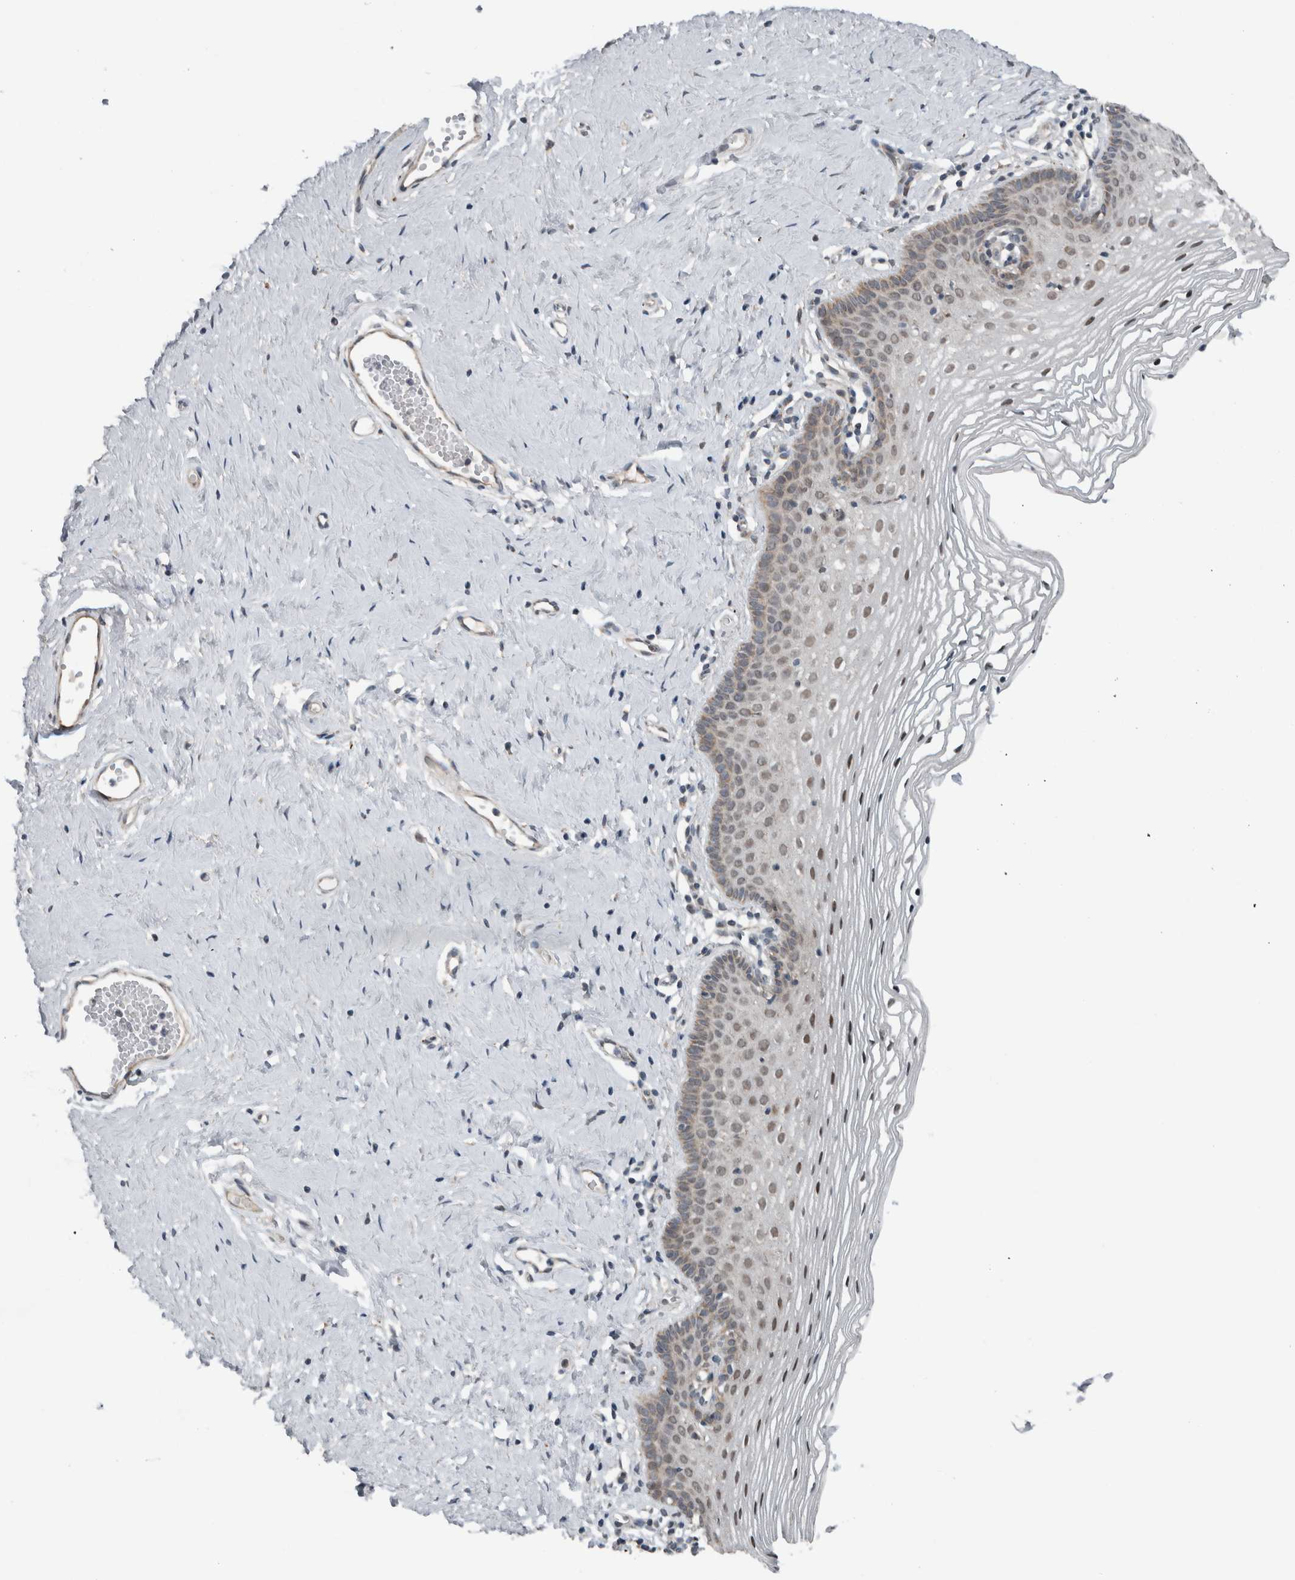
{"staining": {"intensity": "weak", "quantity": "<25%", "location": "cytoplasmic/membranous"}, "tissue": "vagina", "cell_type": "Squamous epithelial cells", "image_type": "normal", "snomed": [{"axis": "morphology", "description": "Normal tissue, NOS"}, {"axis": "topography", "description": "Vagina"}], "caption": "Immunohistochemical staining of normal vagina exhibits no significant positivity in squamous epithelial cells.", "gene": "GBA2", "patient": {"sex": "female", "age": 32}}